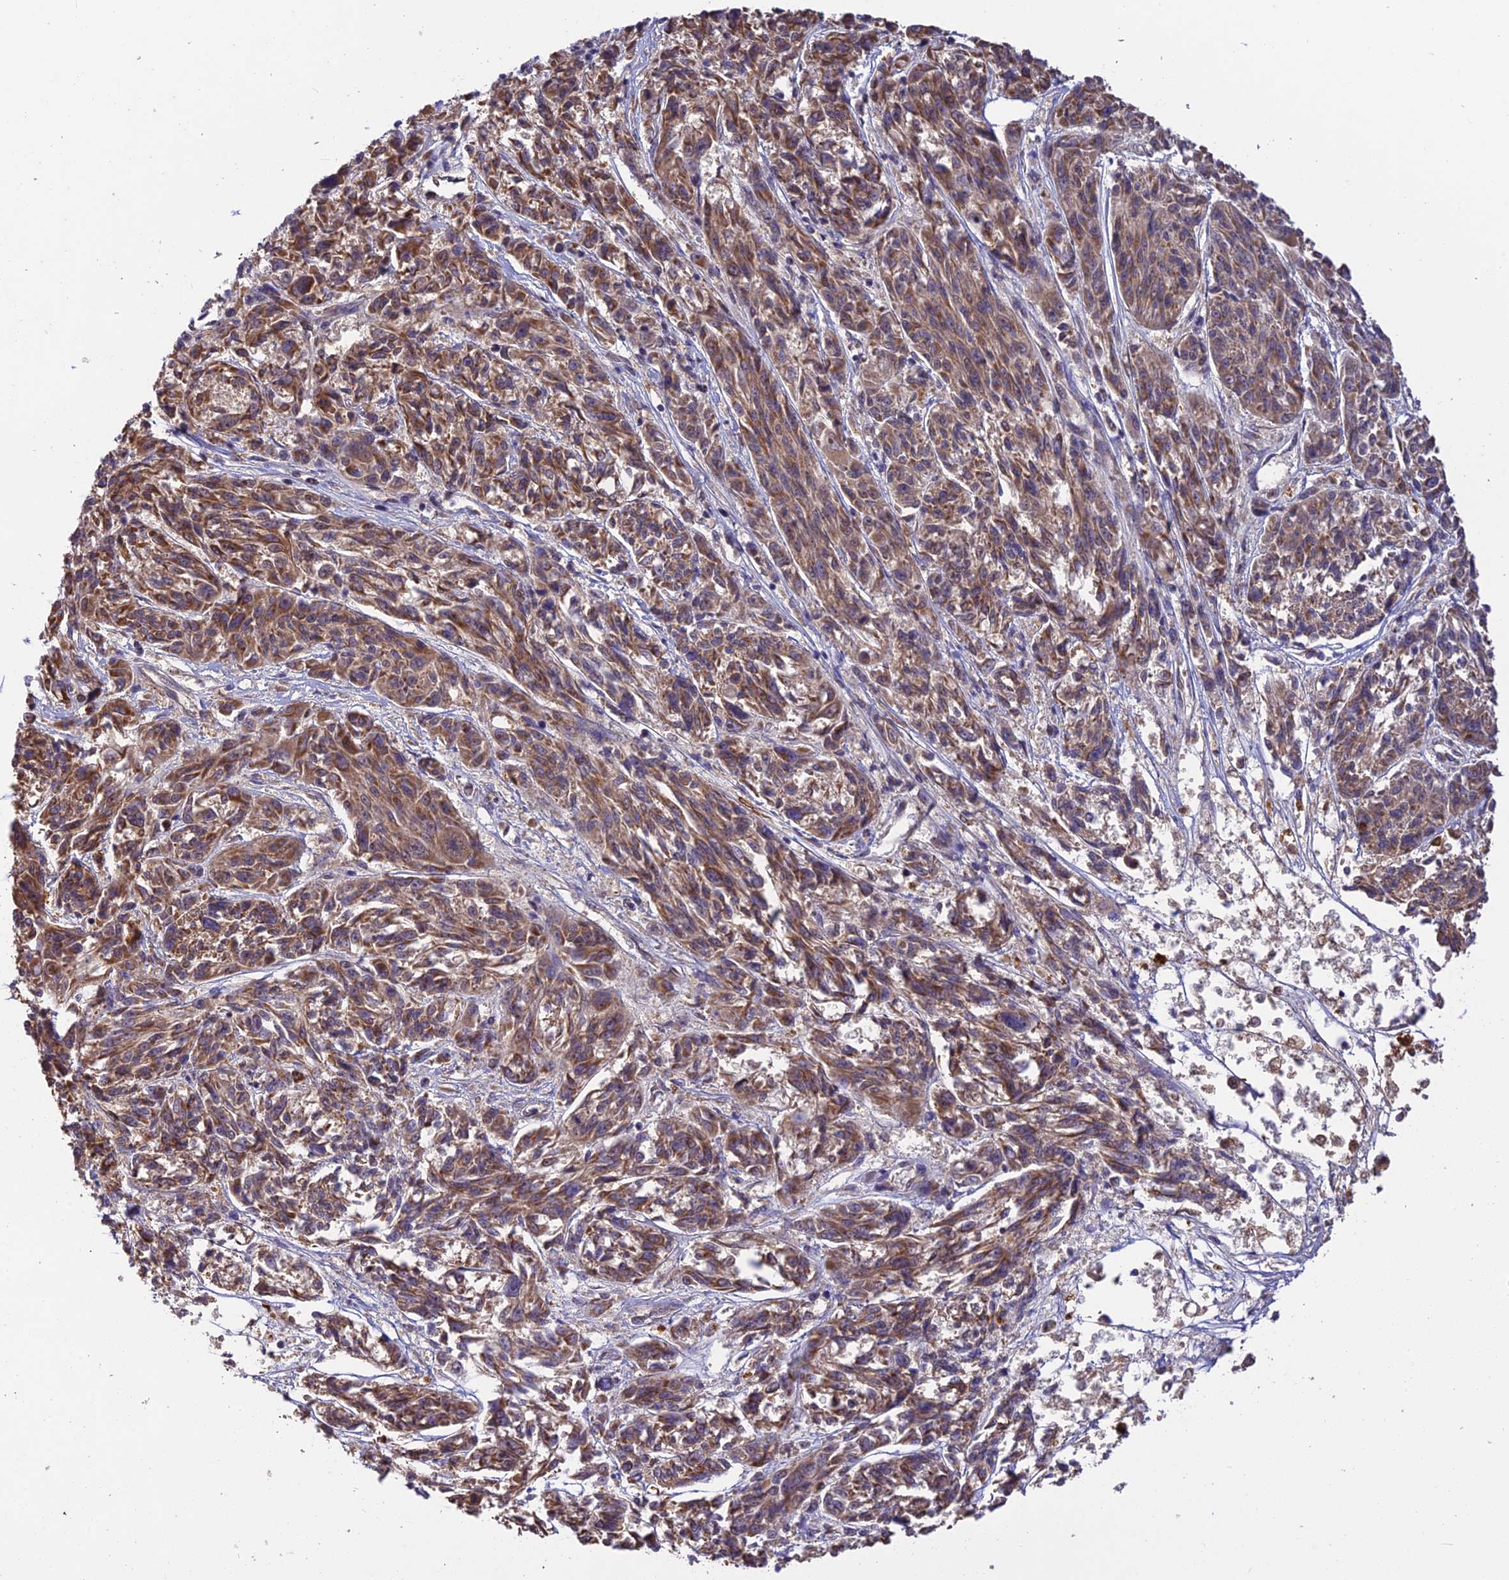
{"staining": {"intensity": "moderate", "quantity": ">75%", "location": "cytoplasmic/membranous"}, "tissue": "melanoma", "cell_type": "Tumor cells", "image_type": "cancer", "snomed": [{"axis": "morphology", "description": "Malignant melanoma, NOS"}, {"axis": "topography", "description": "Skin"}], "caption": "Protein staining by immunohistochemistry (IHC) shows moderate cytoplasmic/membranous expression in about >75% of tumor cells in malignant melanoma. The staining was performed using DAB, with brown indicating positive protein expression. Nuclei are stained blue with hematoxylin.", "gene": "MNS1", "patient": {"sex": "male", "age": 53}}